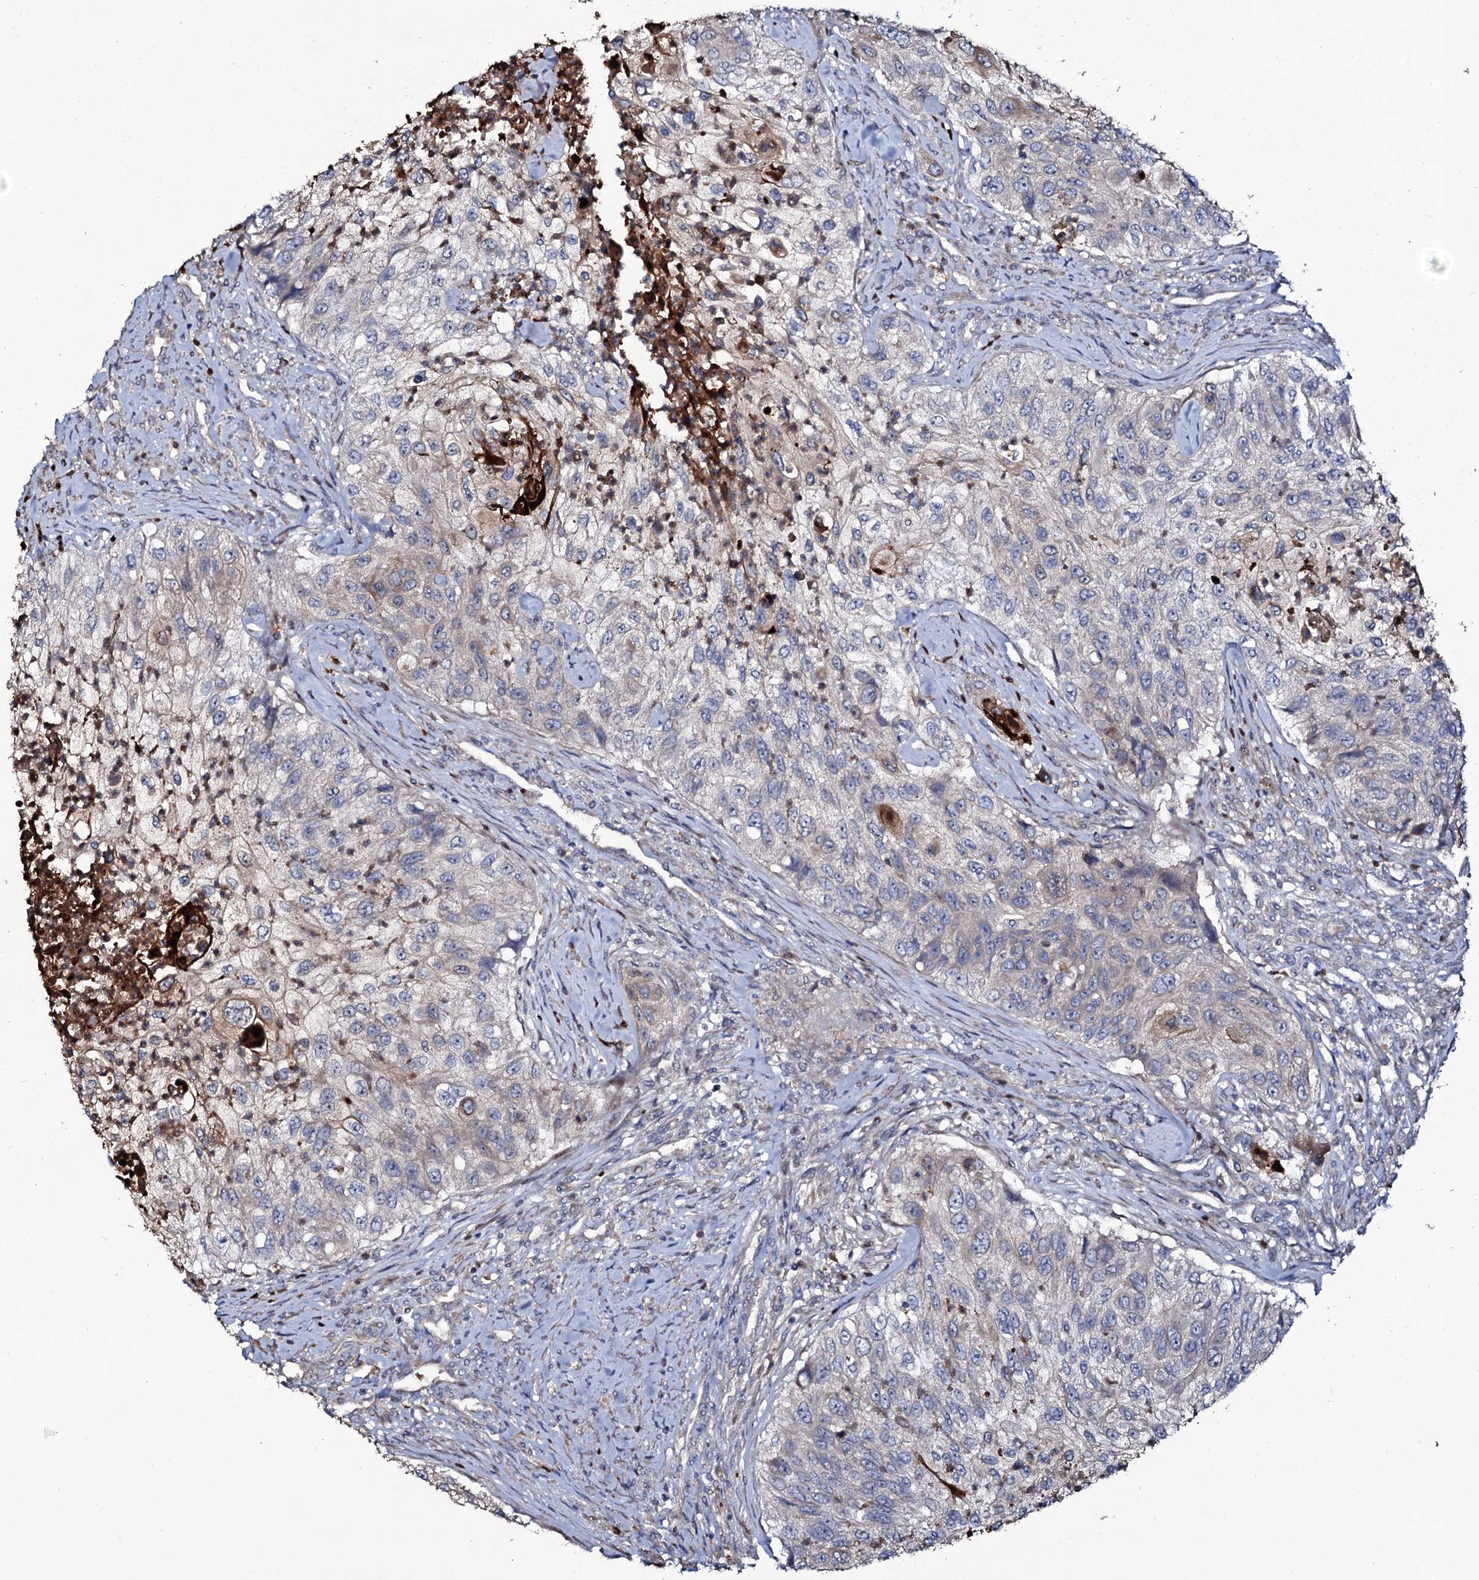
{"staining": {"intensity": "negative", "quantity": "none", "location": "none"}, "tissue": "urothelial cancer", "cell_type": "Tumor cells", "image_type": "cancer", "snomed": [{"axis": "morphology", "description": "Urothelial carcinoma, High grade"}, {"axis": "topography", "description": "Urinary bladder"}], "caption": "Protein analysis of urothelial carcinoma (high-grade) displays no significant staining in tumor cells. The staining was performed using DAB to visualize the protein expression in brown, while the nuclei were stained in blue with hematoxylin (Magnification: 20x).", "gene": "COG6", "patient": {"sex": "female", "age": 60}}